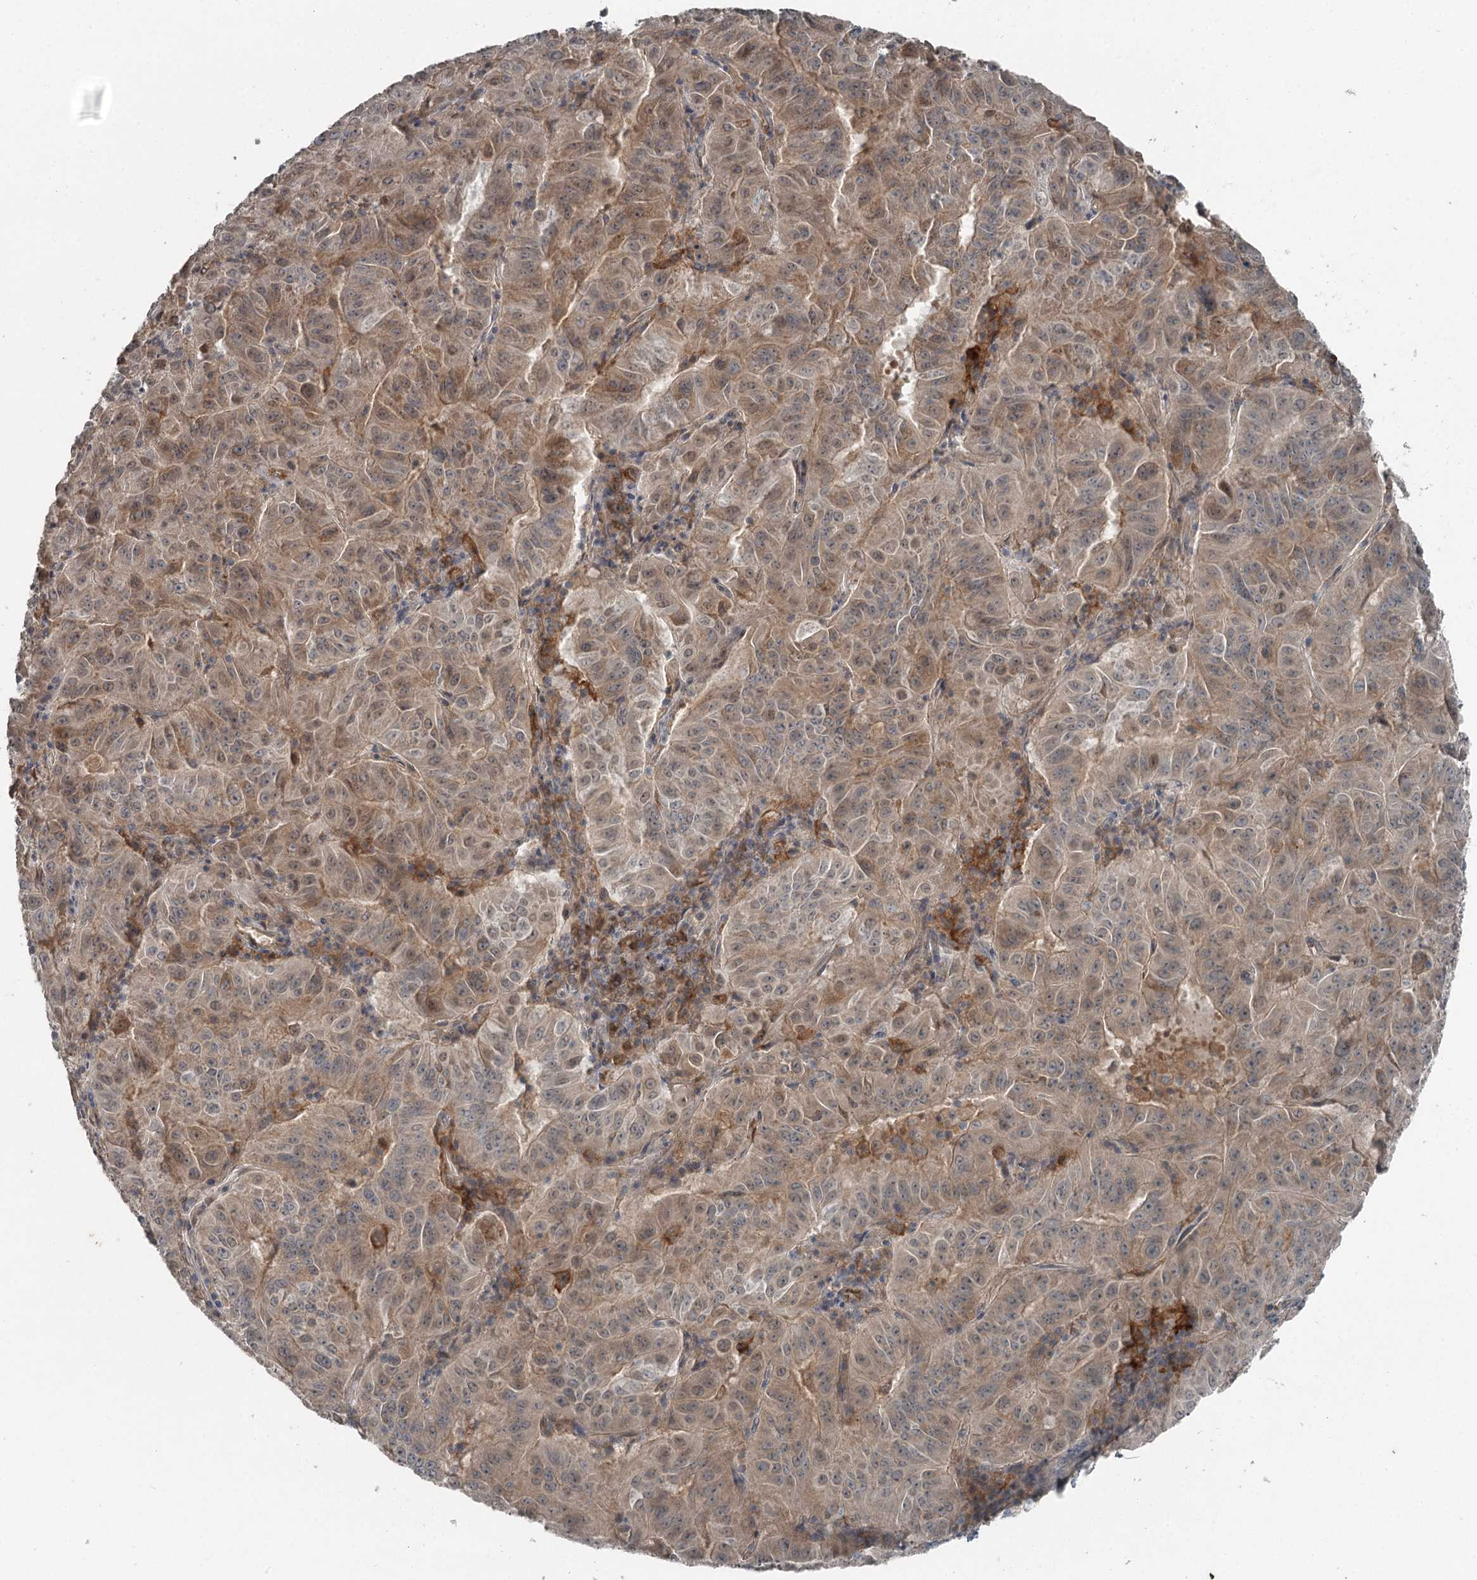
{"staining": {"intensity": "weak", "quantity": ">75%", "location": "cytoplasmic/membranous"}, "tissue": "pancreatic cancer", "cell_type": "Tumor cells", "image_type": "cancer", "snomed": [{"axis": "morphology", "description": "Adenocarcinoma, NOS"}, {"axis": "topography", "description": "Pancreas"}], "caption": "Tumor cells reveal weak cytoplasmic/membranous positivity in approximately >75% of cells in pancreatic cancer (adenocarcinoma).", "gene": "SLC39A8", "patient": {"sex": "male", "age": 63}}